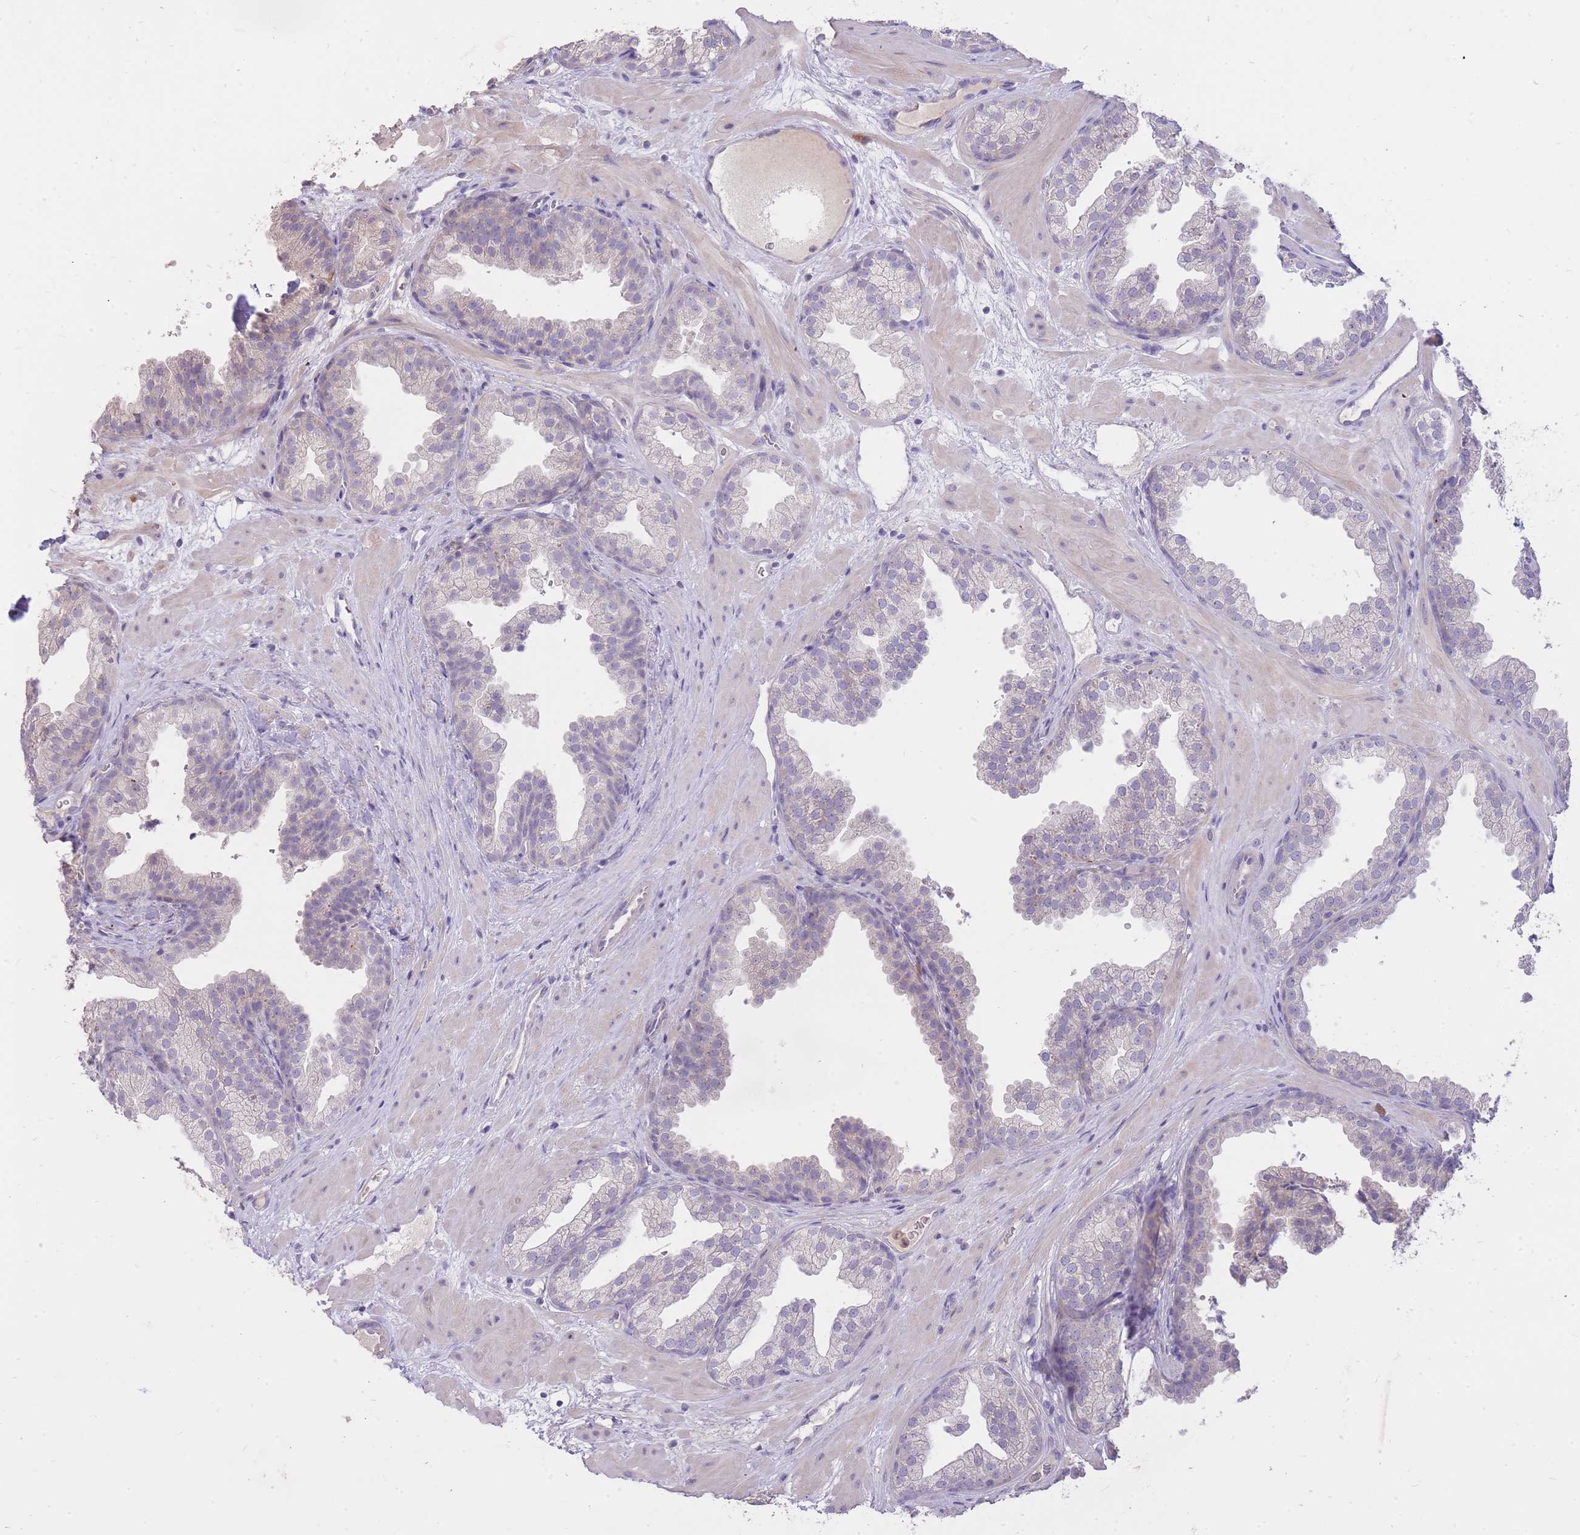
{"staining": {"intensity": "negative", "quantity": "none", "location": "none"}, "tissue": "prostate", "cell_type": "Glandular cells", "image_type": "normal", "snomed": [{"axis": "morphology", "description": "Normal tissue, NOS"}, {"axis": "topography", "description": "Prostate"}], "caption": "There is no significant staining in glandular cells of prostate. Brightfield microscopy of IHC stained with DAB (3,3'-diaminobenzidine) (brown) and hematoxylin (blue), captured at high magnification.", "gene": "FRG2B", "patient": {"sex": "male", "age": 37}}